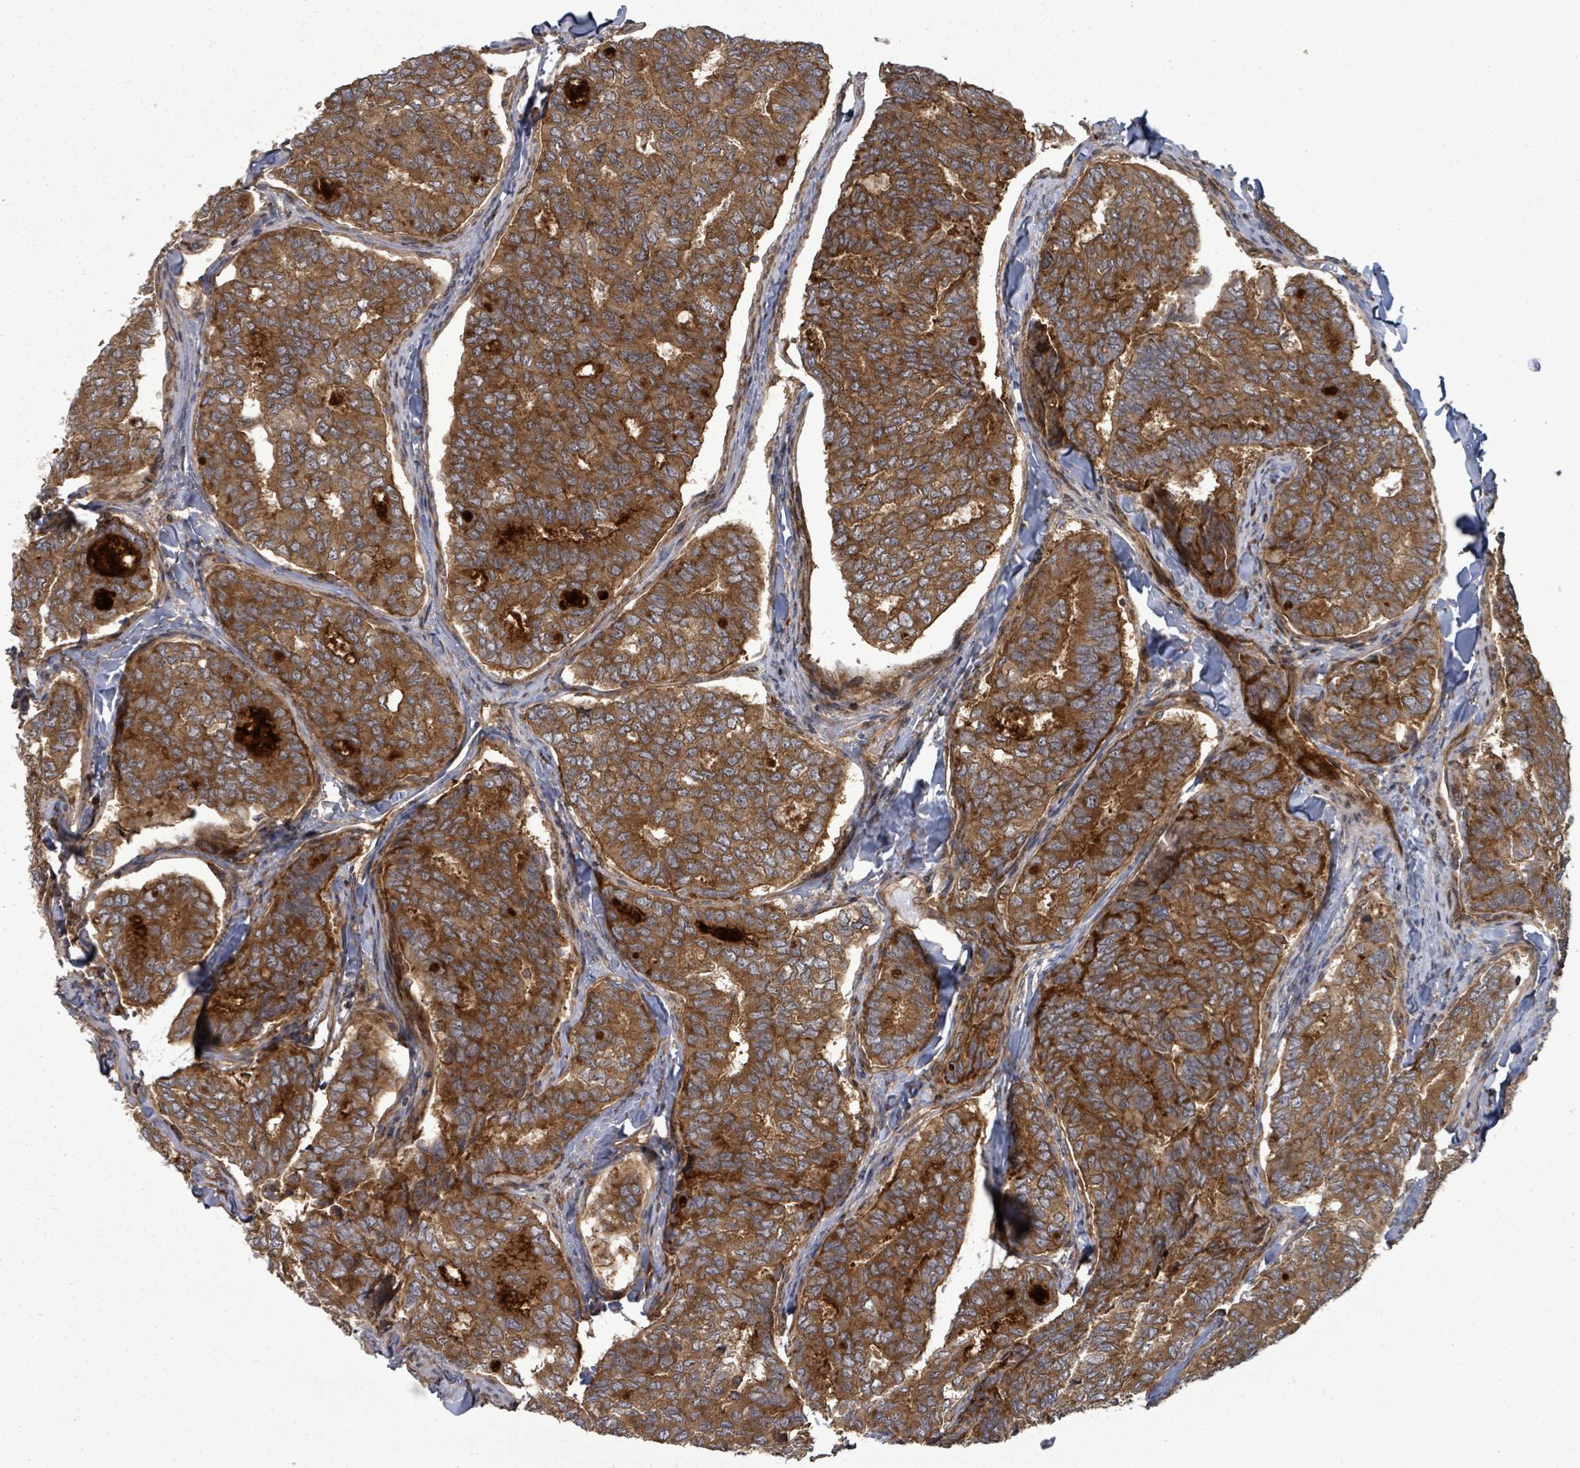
{"staining": {"intensity": "strong", "quantity": ">75%", "location": "cytoplasmic/membranous"}, "tissue": "thyroid cancer", "cell_type": "Tumor cells", "image_type": "cancer", "snomed": [{"axis": "morphology", "description": "Papillary adenocarcinoma, NOS"}, {"axis": "topography", "description": "Thyroid gland"}], "caption": "A brown stain shows strong cytoplasmic/membranous positivity of a protein in human papillary adenocarcinoma (thyroid) tumor cells.", "gene": "EIF3C", "patient": {"sex": "female", "age": 35}}